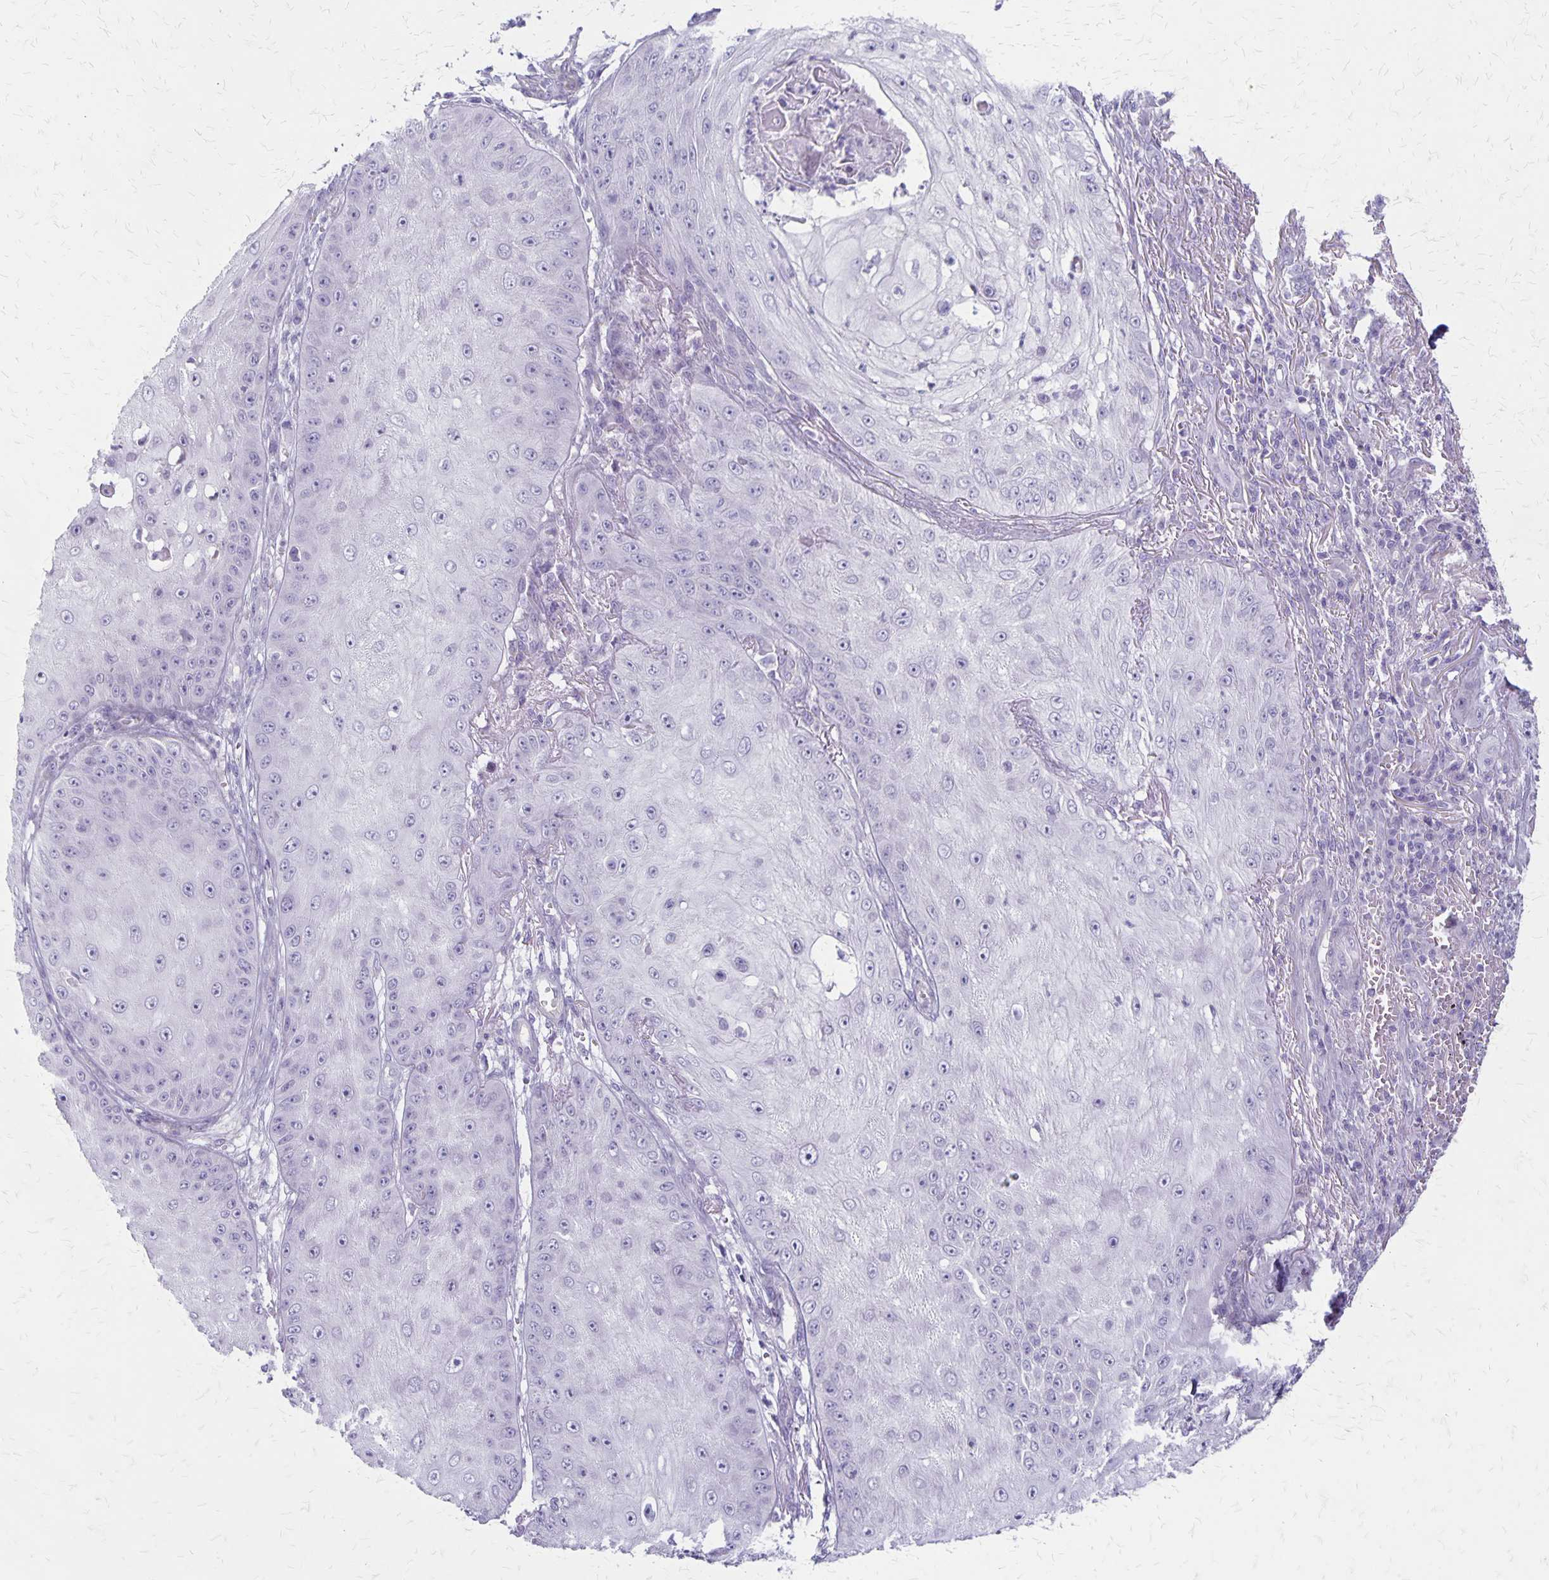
{"staining": {"intensity": "negative", "quantity": "none", "location": "none"}, "tissue": "skin cancer", "cell_type": "Tumor cells", "image_type": "cancer", "snomed": [{"axis": "morphology", "description": "Squamous cell carcinoma, NOS"}, {"axis": "topography", "description": "Skin"}], "caption": "Skin cancer was stained to show a protein in brown. There is no significant expression in tumor cells. (Stains: DAB (3,3'-diaminobenzidine) immunohistochemistry with hematoxylin counter stain, Microscopy: brightfield microscopy at high magnification).", "gene": "HOMER1", "patient": {"sex": "male", "age": 70}}